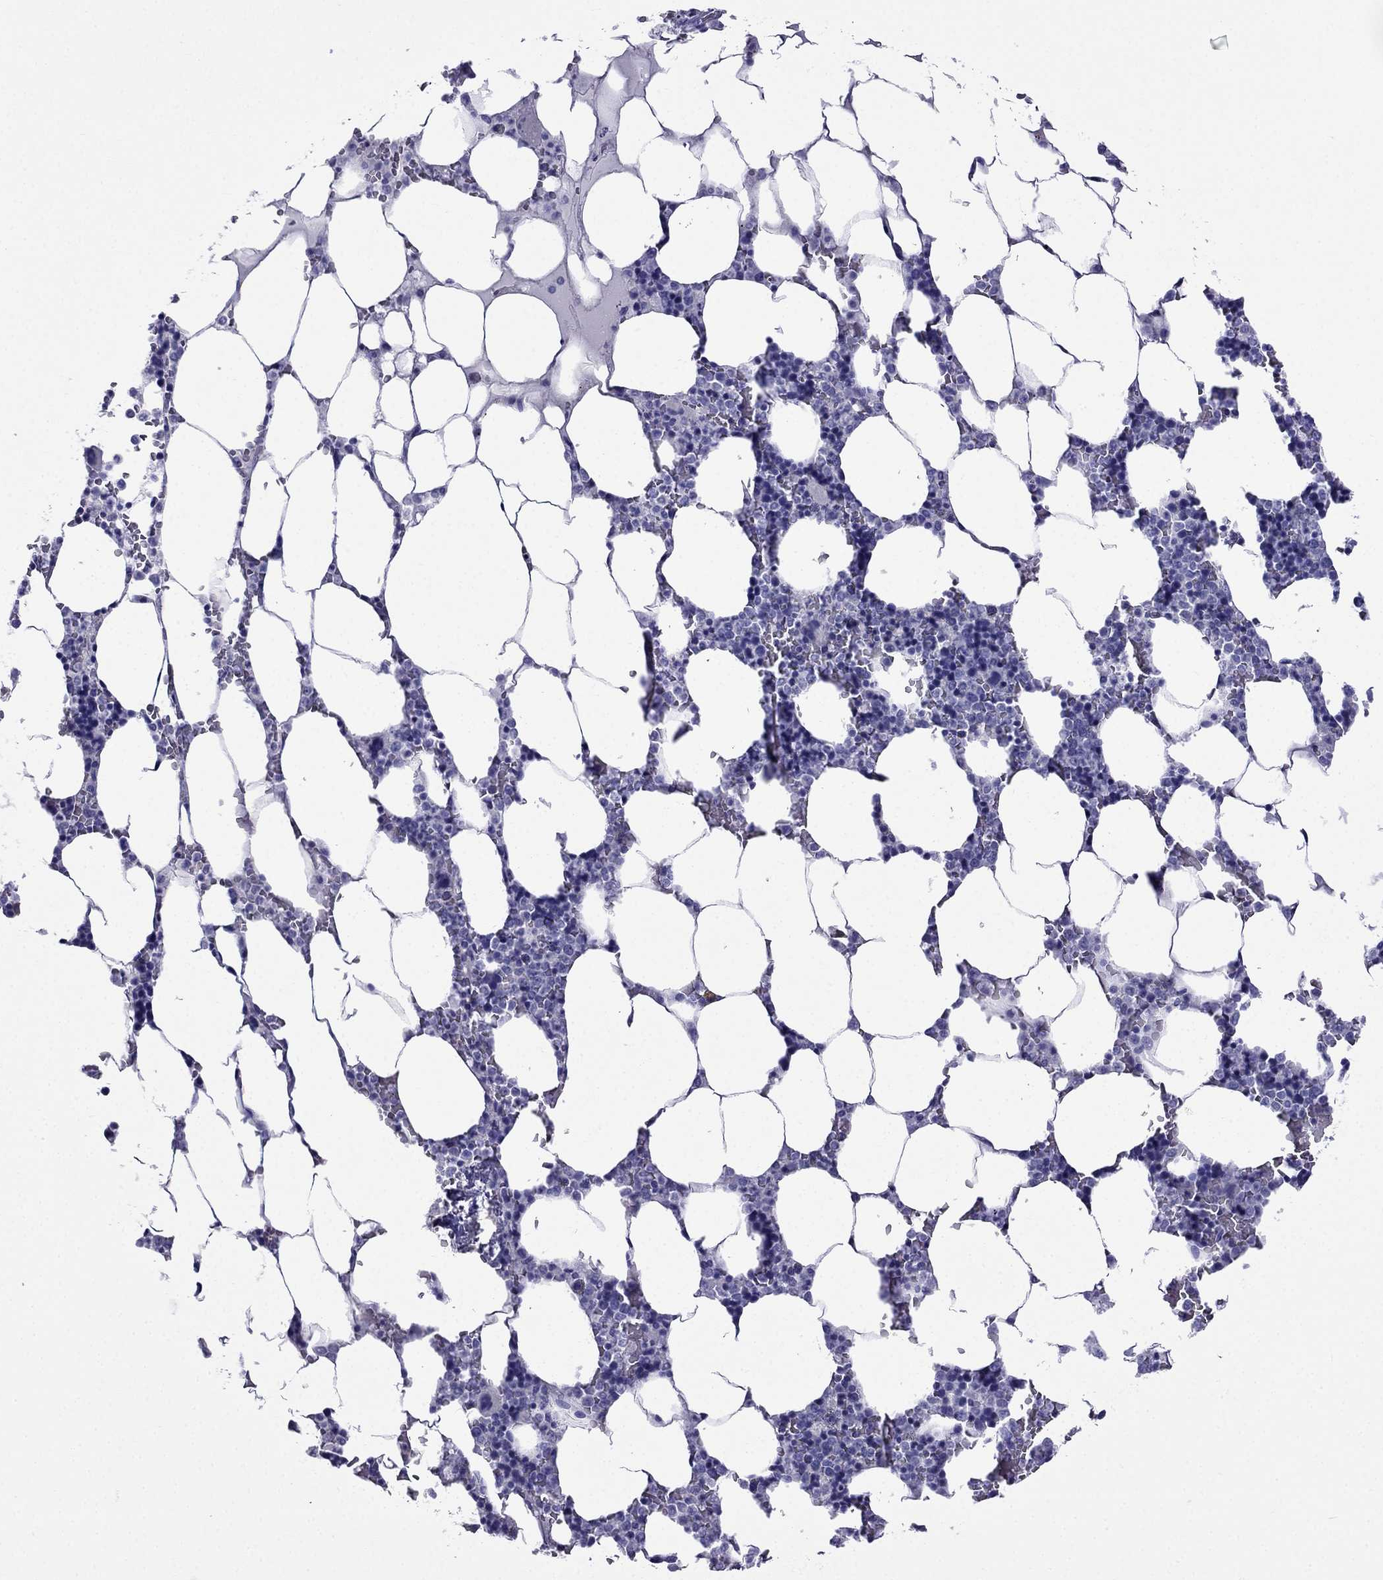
{"staining": {"intensity": "negative", "quantity": "none", "location": "none"}, "tissue": "bone marrow", "cell_type": "Hematopoietic cells", "image_type": "normal", "snomed": [{"axis": "morphology", "description": "Normal tissue, NOS"}, {"axis": "topography", "description": "Bone marrow"}], "caption": "There is no significant staining in hematopoietic cells of bone marrow. Brightfield microscopy of immunohistochemistry stained with DAB (brown) and hematoxylin (blue), captured at high magnification.", "gene": "ARR3", "patient": {"sex": "male", "age": 63}}